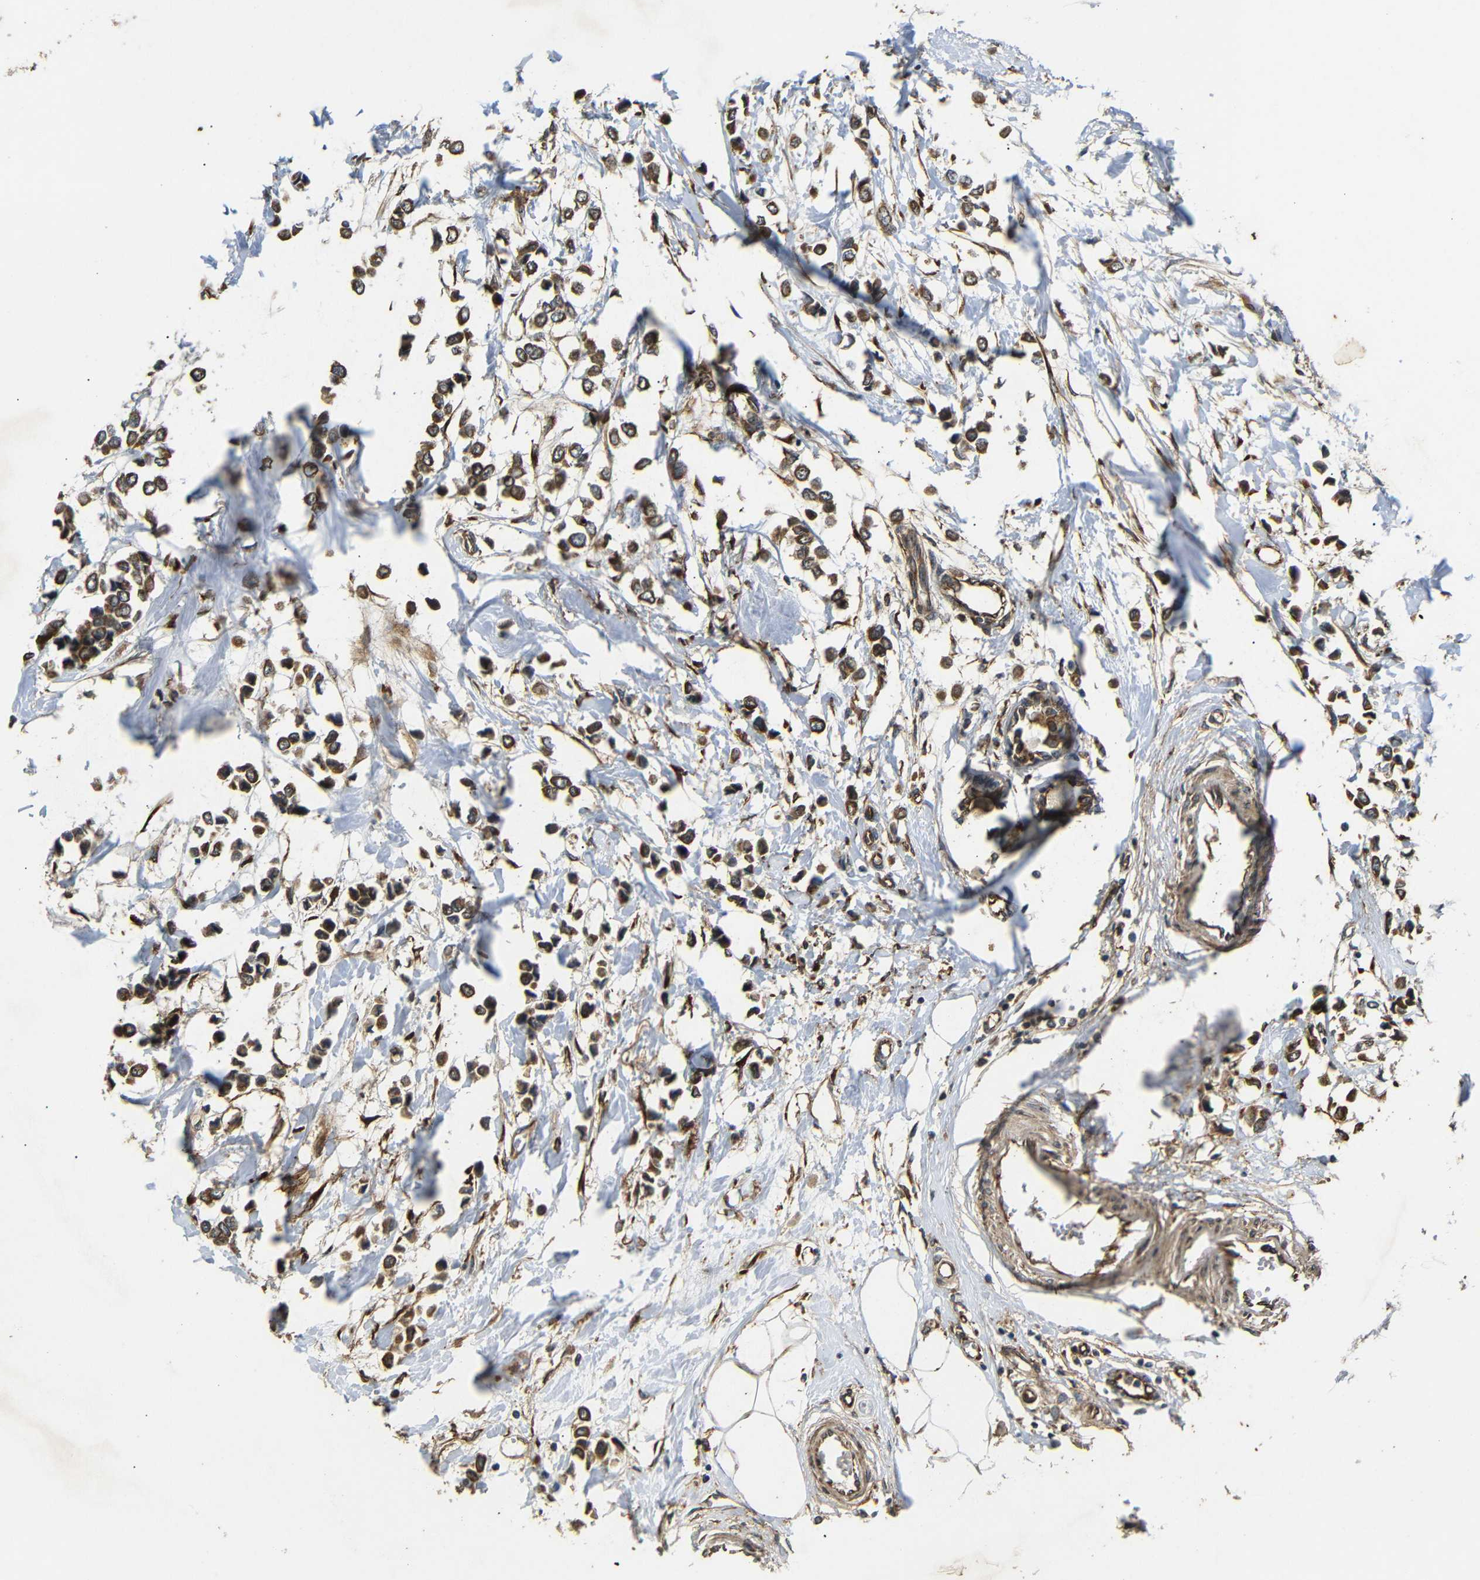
{"staining": {"intensity": "strong", "quantity": ">75%", "location": "cytoplasmic/membranous"}, "tissue": "breast cancer", "cell_type": "Tumor cells", "image_type": "cancer", "snomed": [{"axis": "morphology", "description": "Lobular carcinoma"}, {"axis": "topography", "description": "Breast"}], "caption": "Human lobular carcinoma (breast) stained for a protein (brown) displays strong cytoplasmic/membranous positive positivity in approximately >75% of tumor cells.", "gene": "TRPC1", "patient": {"sex": "female", "age": 51}}